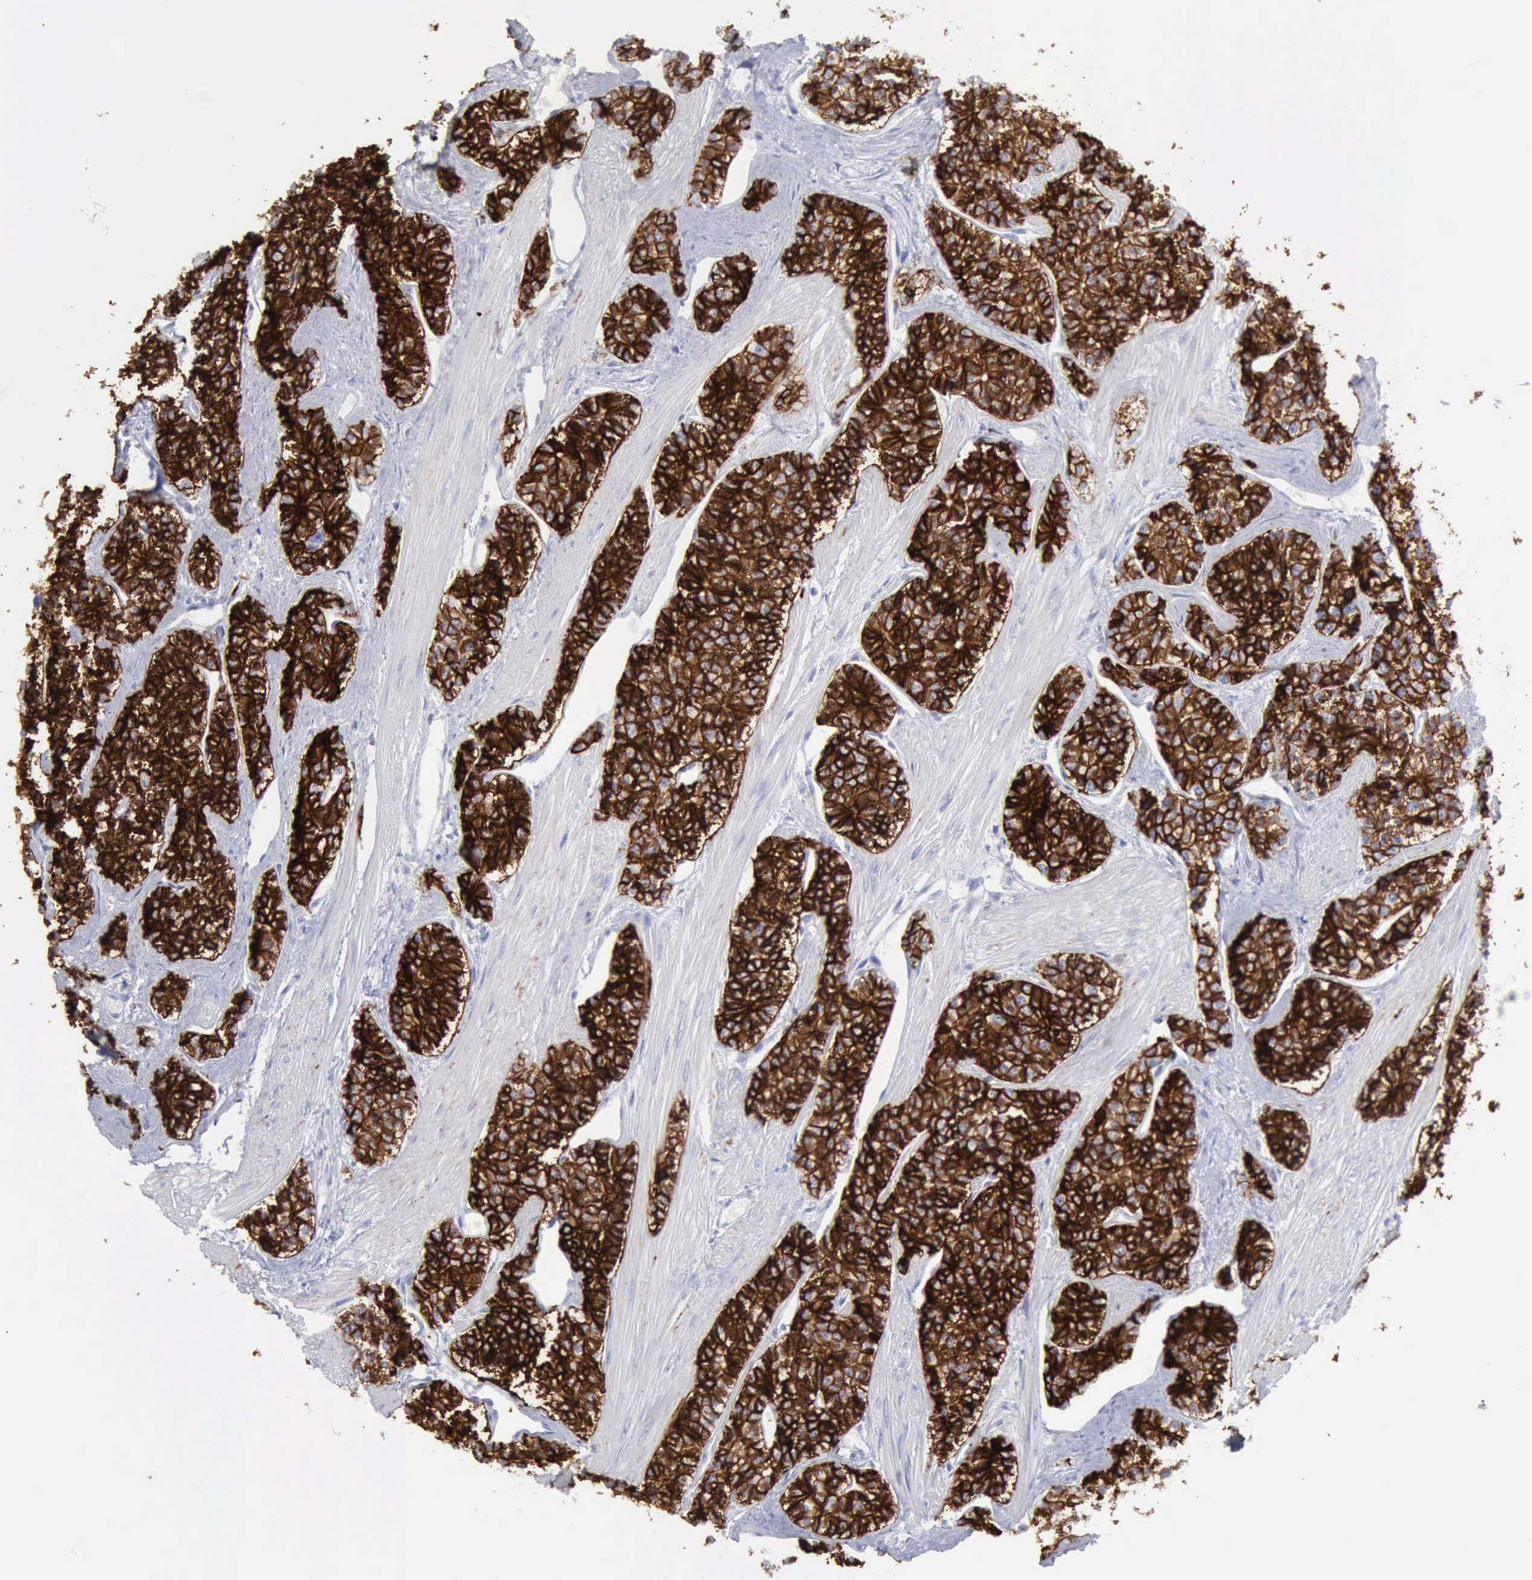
{"staining": {"intensity": "strong", "quantity": ">75%", "location": "cytoplasmic/membranous"}, "tissue": "carcinoid", "cell_type": "Tumor cells", "image_type": "cancer", "snomed": [{"axis": "morphology", "description": "Carcinoid, malignant, NOS"}, {"axis": "topography", "description": "Stomach"}], "caption": "Protein expression by immunohistochemistry (IHC) shows strong cytoplasmic/membranous positivity in about >75% of tumor cells in carcinoid.", "gene": "NCAM1", "patient": {"sex": "female", "age": 76}}